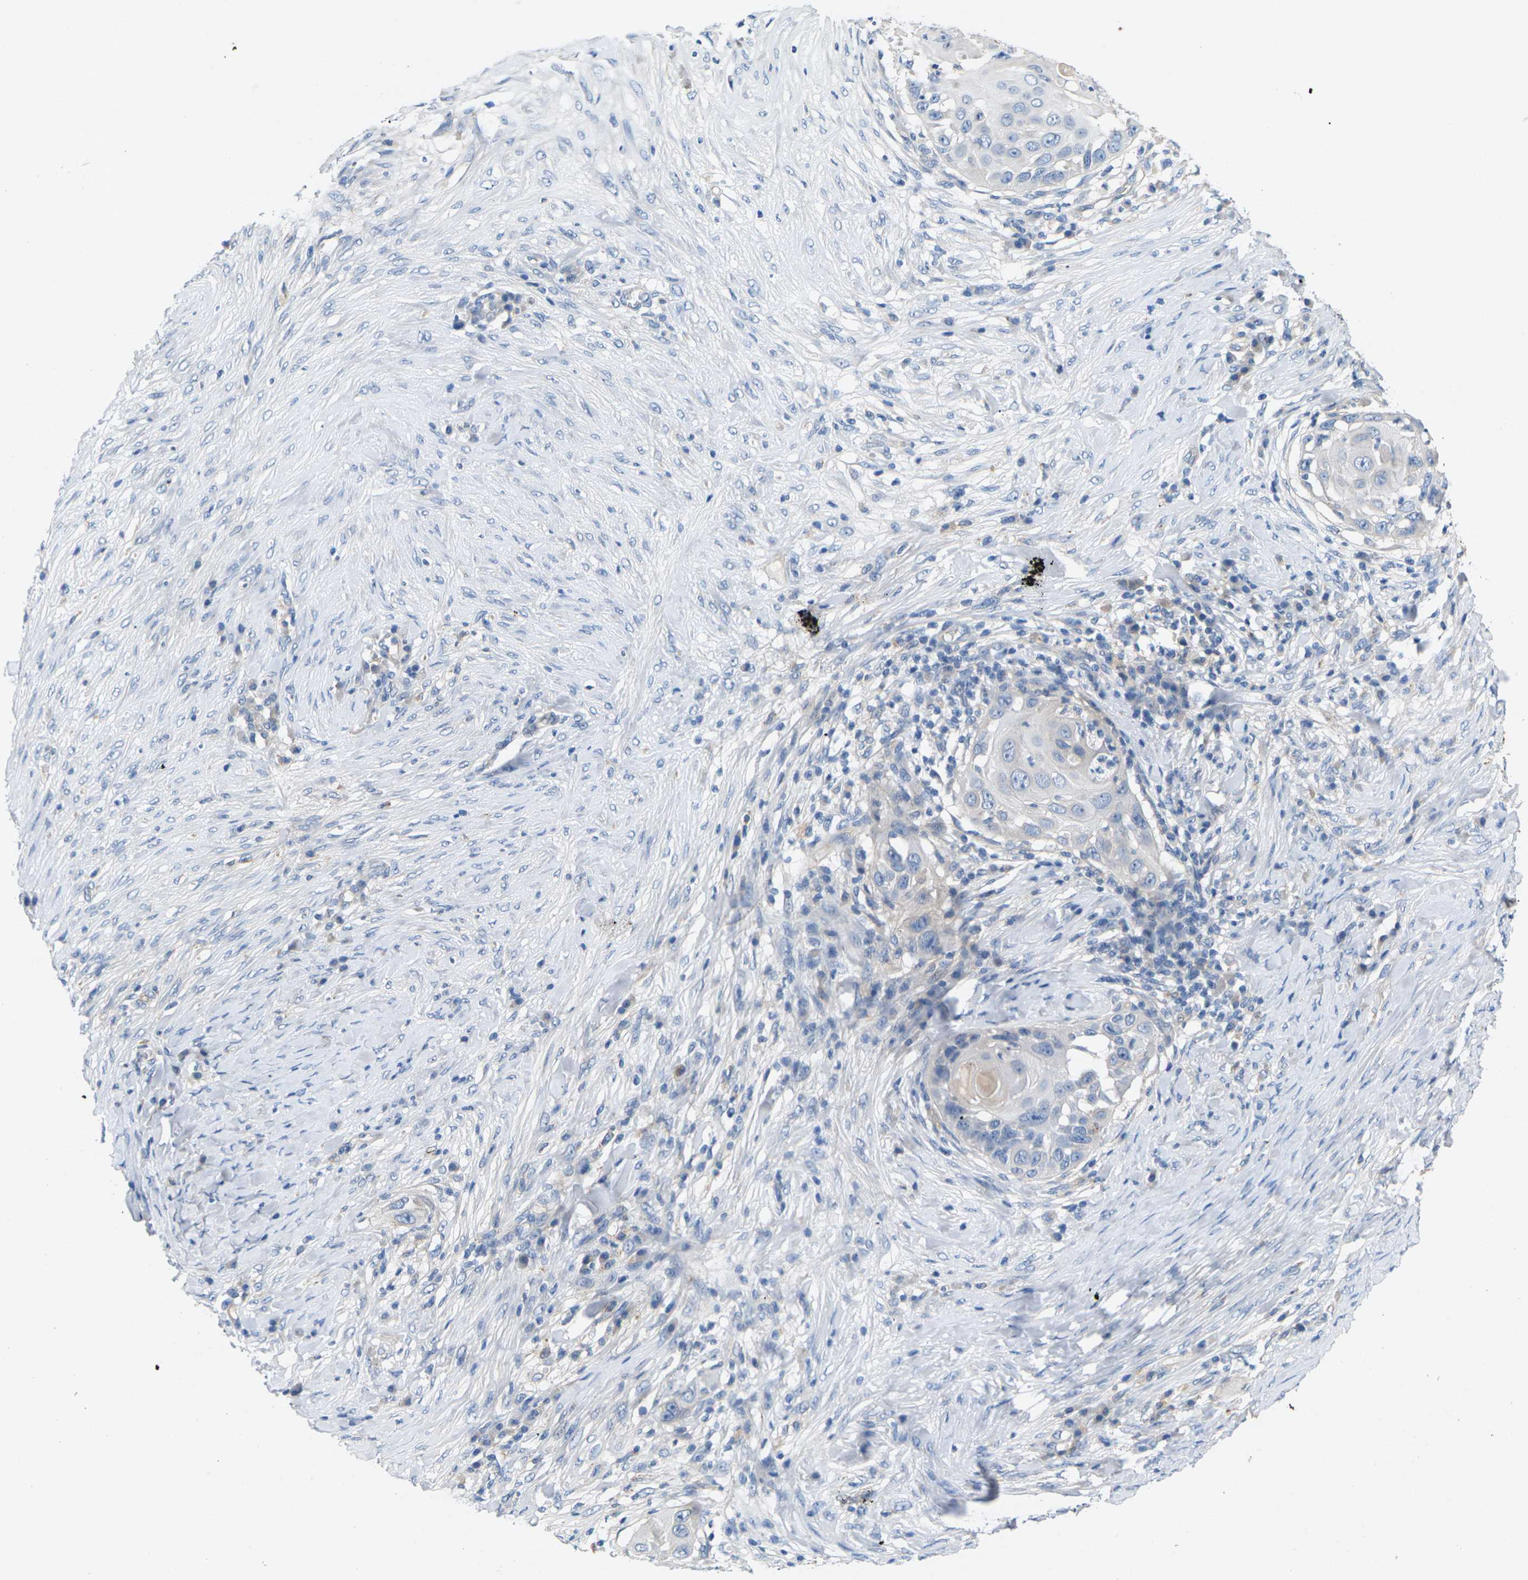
{"staining": {"intensity": "negative", "quantity": "none", "location": "none"}, "tissue": "skin cancer", "cell_type": "Tumor cells", "image_type": "cancer", "snomed": [{"axis": "morphology", "description": "Squamous cell carcinoma, NOS"}, {"axis": "topography", "description": "Skin"}], "caption": "Immunohistochemical staining of human skin squamous cell carcinoma shows no significant positivity in tumor cells.", "gene": "ITGA5", "patient": {"sex": "female", "age": 44}}